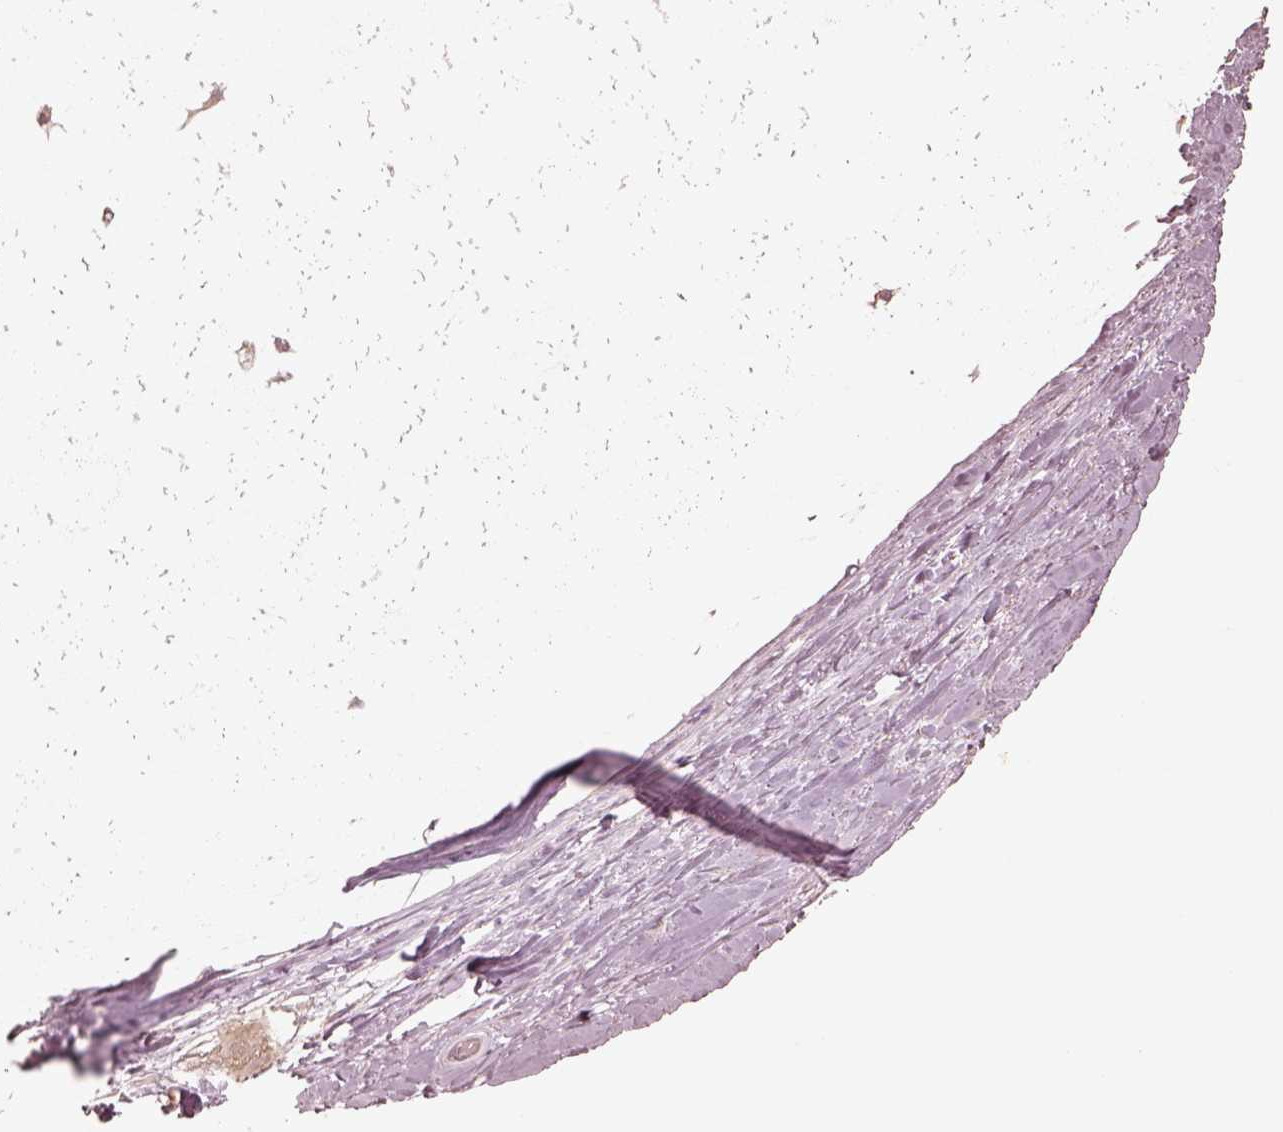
{"staining": {"intensity": "negative", "quantity": "none", "location": "none"}, "tissue": "soft tissue", "cell_type": "Chondrocytes", "image_type": "normal", "snomed": [{"axis": "morphology", "description": "Normal tissue, NOS"}, {"axis": "topography", "description": "Cartilage tissue"}], "caption": "An immunohistochemistry (IHC) histopathology image of normal soft tissue is shown. There is no staining in chondrocytes of soft tissue. (DAB IHC visualized using brightfield microscopy, high magnification).", "gene": "KIF5C", "patient": {"sex": "male", "age": 57}}